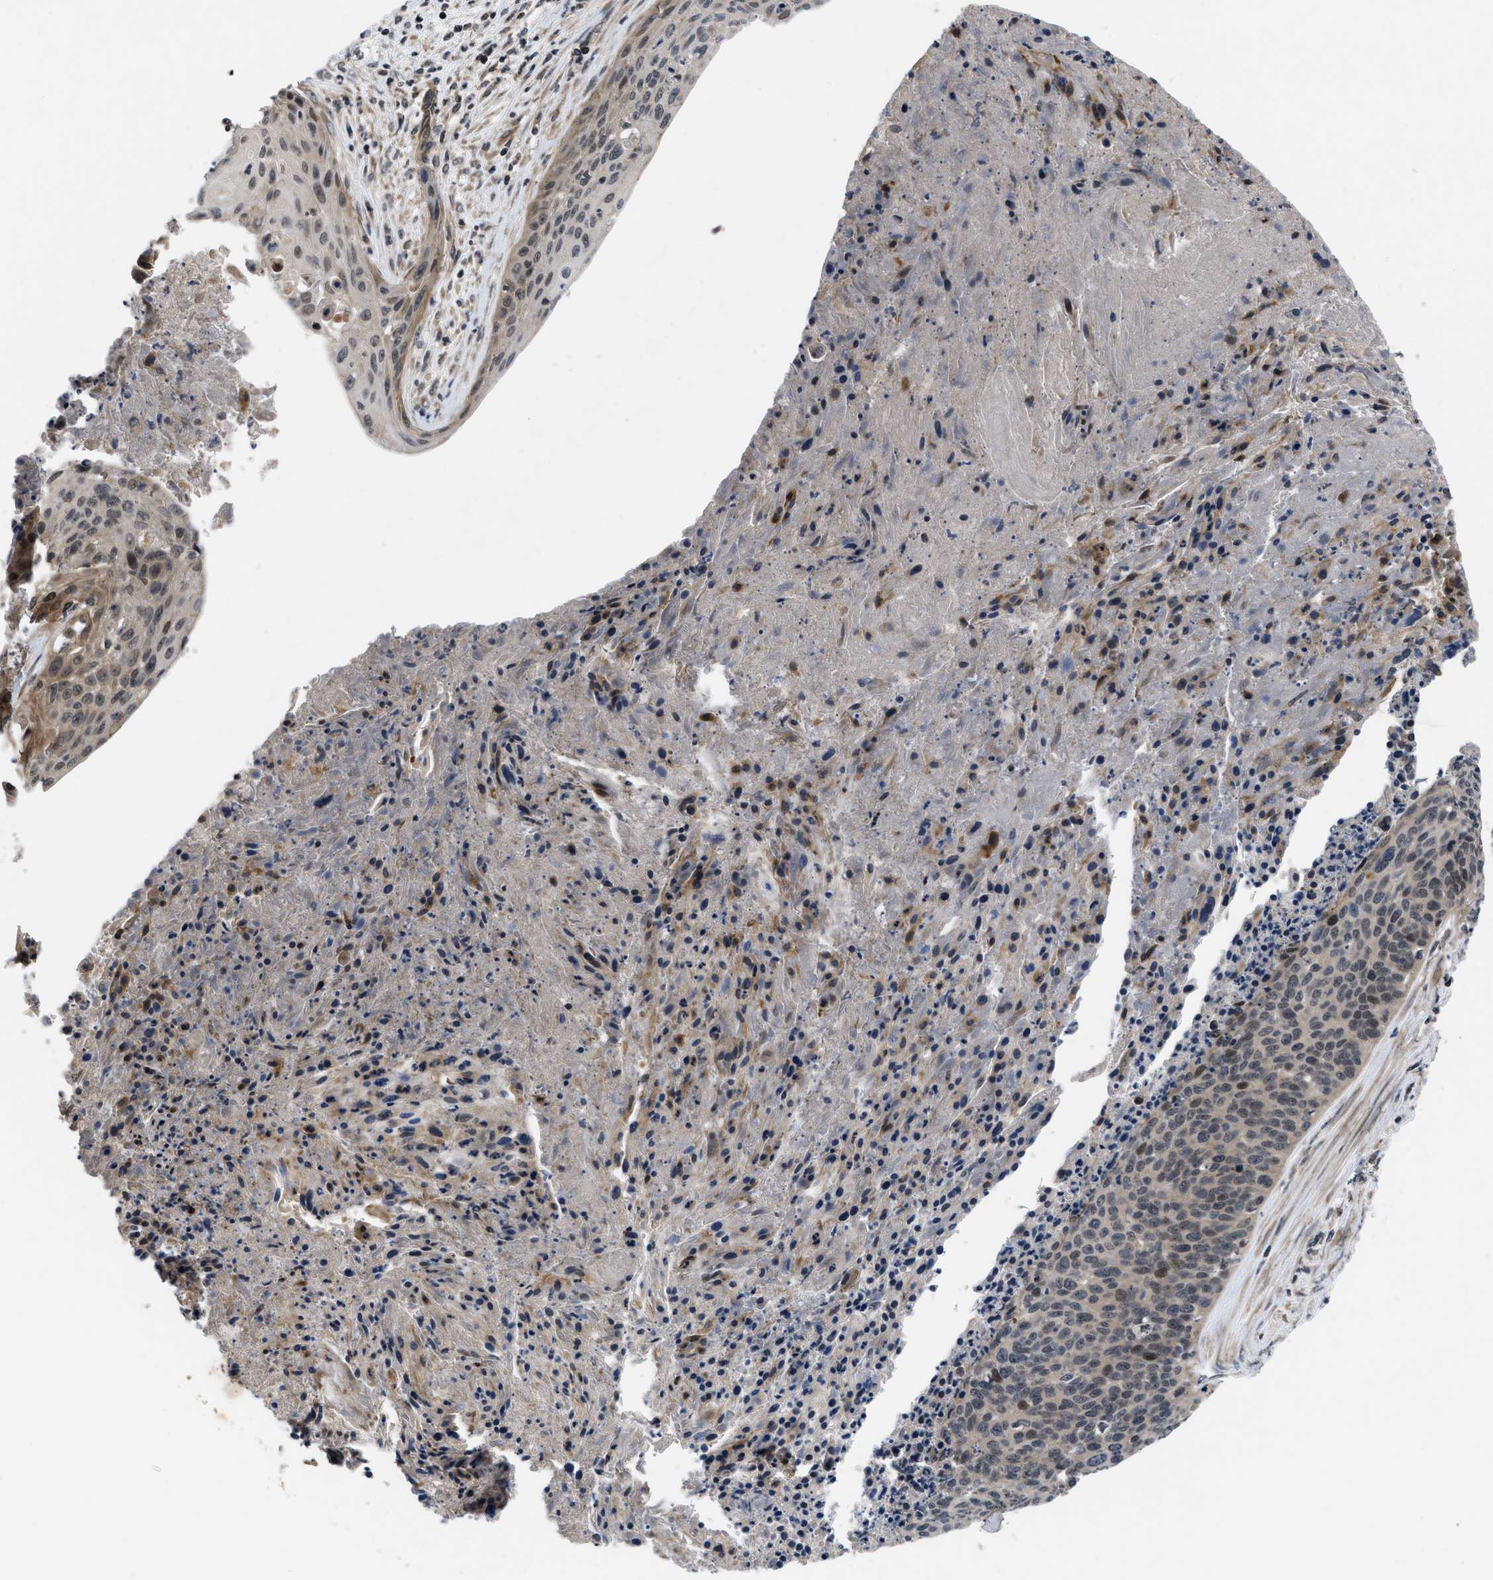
{"staining": {"intensity": "moderate", "quantity": "25%-75%", "location": "cytoplasmic/membranous"}, "tissue": "cervical cancer", "cell_type": "Tumor cells", "image_type": "cancer", "snomed": [{"axis": "morphology", "description": "Squamous cell carcinoma, NOS"}, {"axis": "topography", "description": "Cervix"}], "caption": "This histopathology image demonstrates immunohistochemistry (IHC) staining of cervical cancer (squamous cell carcinoma), with medium moderate cytoplasmic/membranous expression in approximately 25%-75% of tumor cells.", "gene": "DNAJC14", "patient": {"sex": "female", "age": 55}}